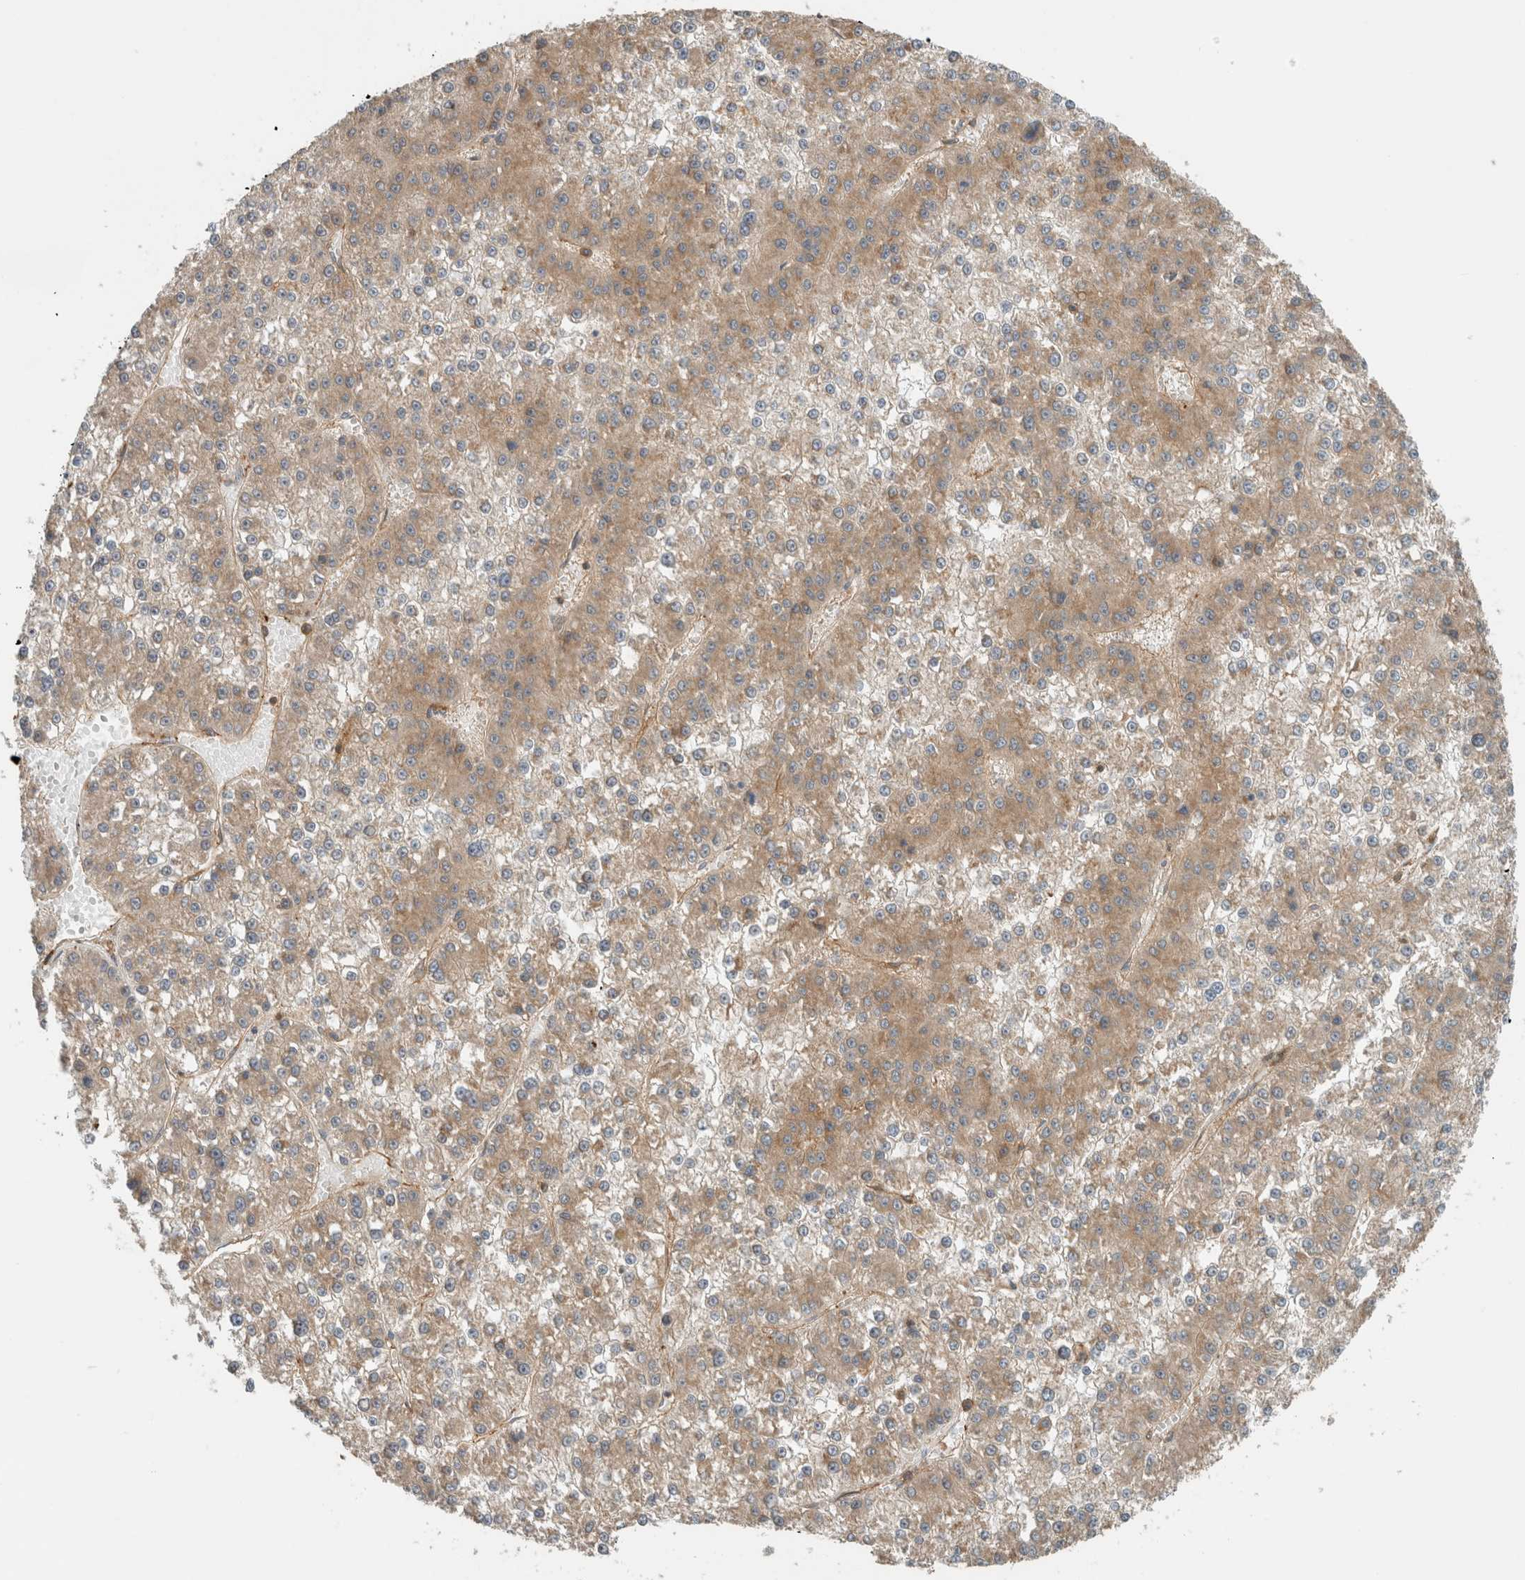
{"staining": {"intensity": "weak", "quantity": "25%-75%", "location": "cytoplasmic/membranous"}, "tissue": "liver cancer", "cell_type": "Tumor cells", "image_type": "cancer", "snomed": [{"axis": "morphology", "description": "Carcinoma, Hepatocellular, NOS"}, {"axis": "topography", "description": "Liver"}], "caption": "Hepatocellular carcinoma (liver) stained with DAB (3,3'-diaminobenzidine) immunohistochemistry (IHC) demonstrates low levels of weak cytoplasmic/membranous expression in approximately 25%-75% of tumor cells. (DAB (3,3'-diaminobenzidine) IHC with brightfield microscopy, high magnification).", "gene": "PFDN4", "patient": {"sex": "female", "age": 73}}